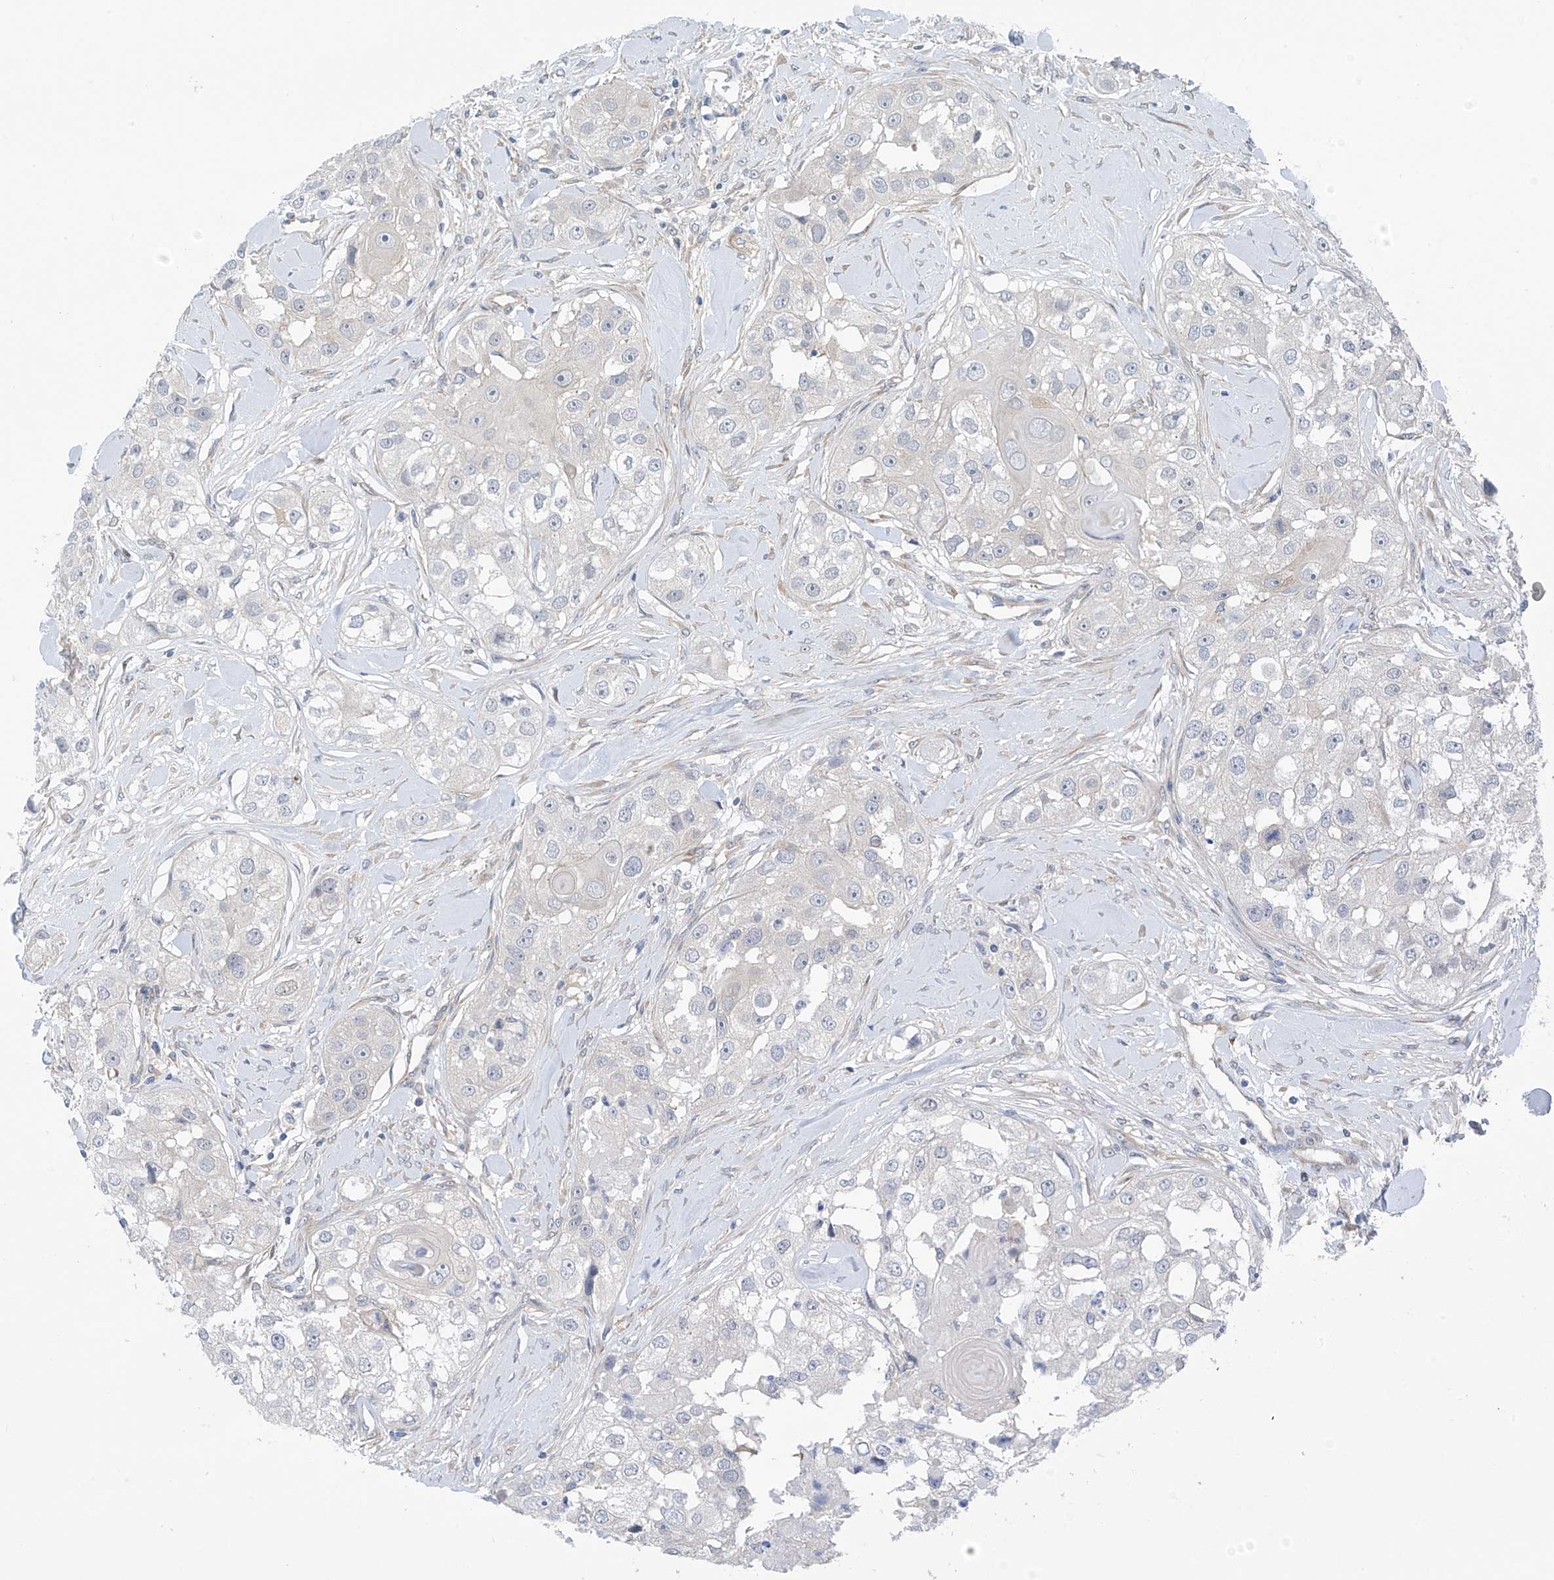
{"staining": {"intensity": "negative", "quantity": "none", "location": "none"}, "tissue": "head and neck cancer", "cell_type": "Tumor cells", "image_type": "cancer", "snomed": [{"axis": "morphology", "description": "Normal tissue, NOS"}, {"axis": "morphology", "description": "Squamous cell carcinoma, NOS"}, {"axis": "topography", "description": "Skeletal muscle"}, {"axis": "topography", "description": "Head-Neck"}], "caption": "This is an IHC micrograph of human head and neck cancer. There is no positivity in tumor cells.", "gene": "REPS1", "patient": {"sex": "male", "age": 51}}